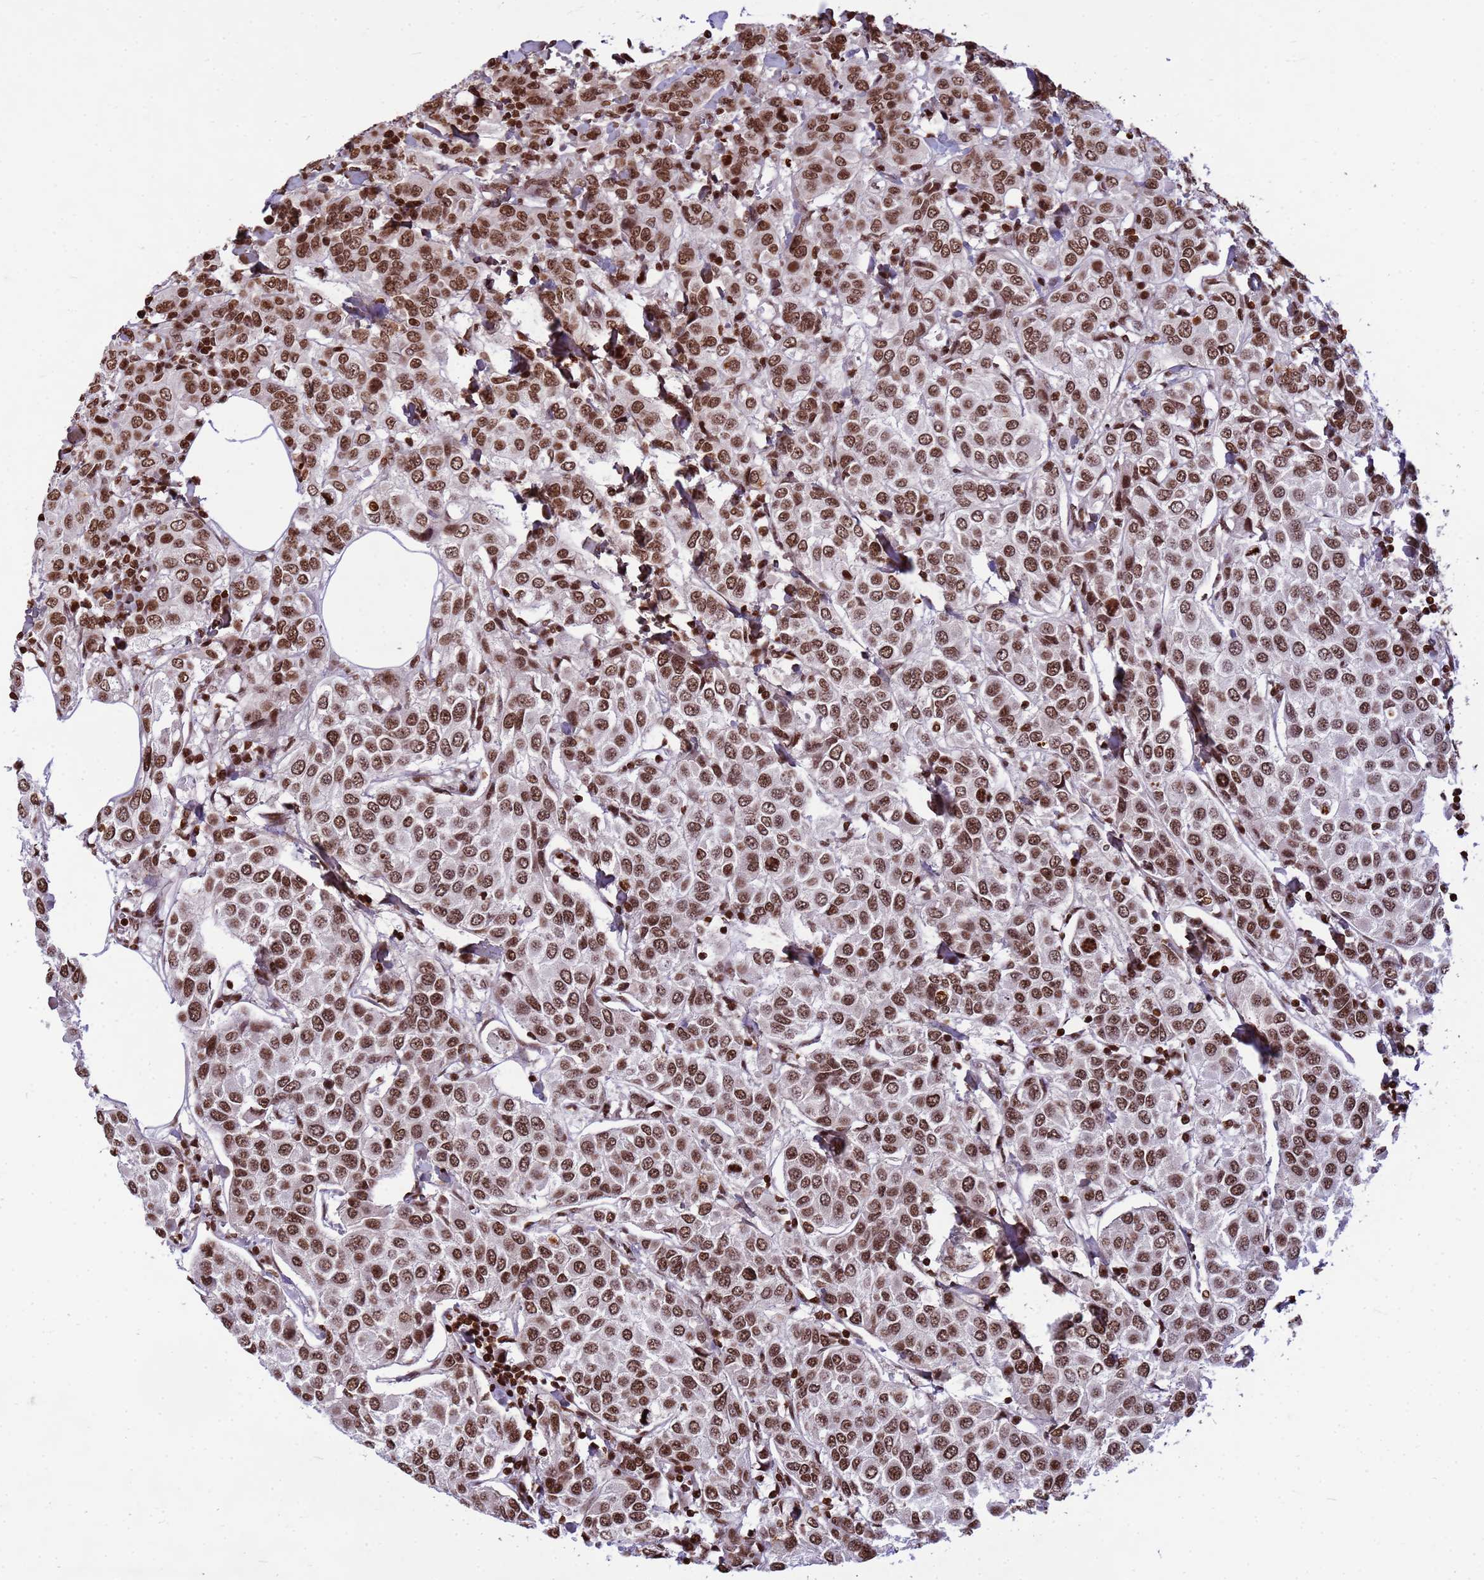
{"staining": {"intensity": "strong", "quantity": ">75%", "location": "nuclear"}, "tissue": "breast cancer", "cell_type": "Tumor cells", "image_type": "cancer", "snomed": [{"axis": "morphology", "description": "Duct carcinoma"}, {"axis": "topography", "description": "Breast"}], "caption": "Protein staining shows strong nuclear positivity in about >75% of tumor cells in breast infiltrating ductal carcinoma. Immunohistochemistry stains the protein of interest in brown and the nuclei are stained blue.", "gene": "H3-3B", "patient": {"sex": "female", "age": 55}}